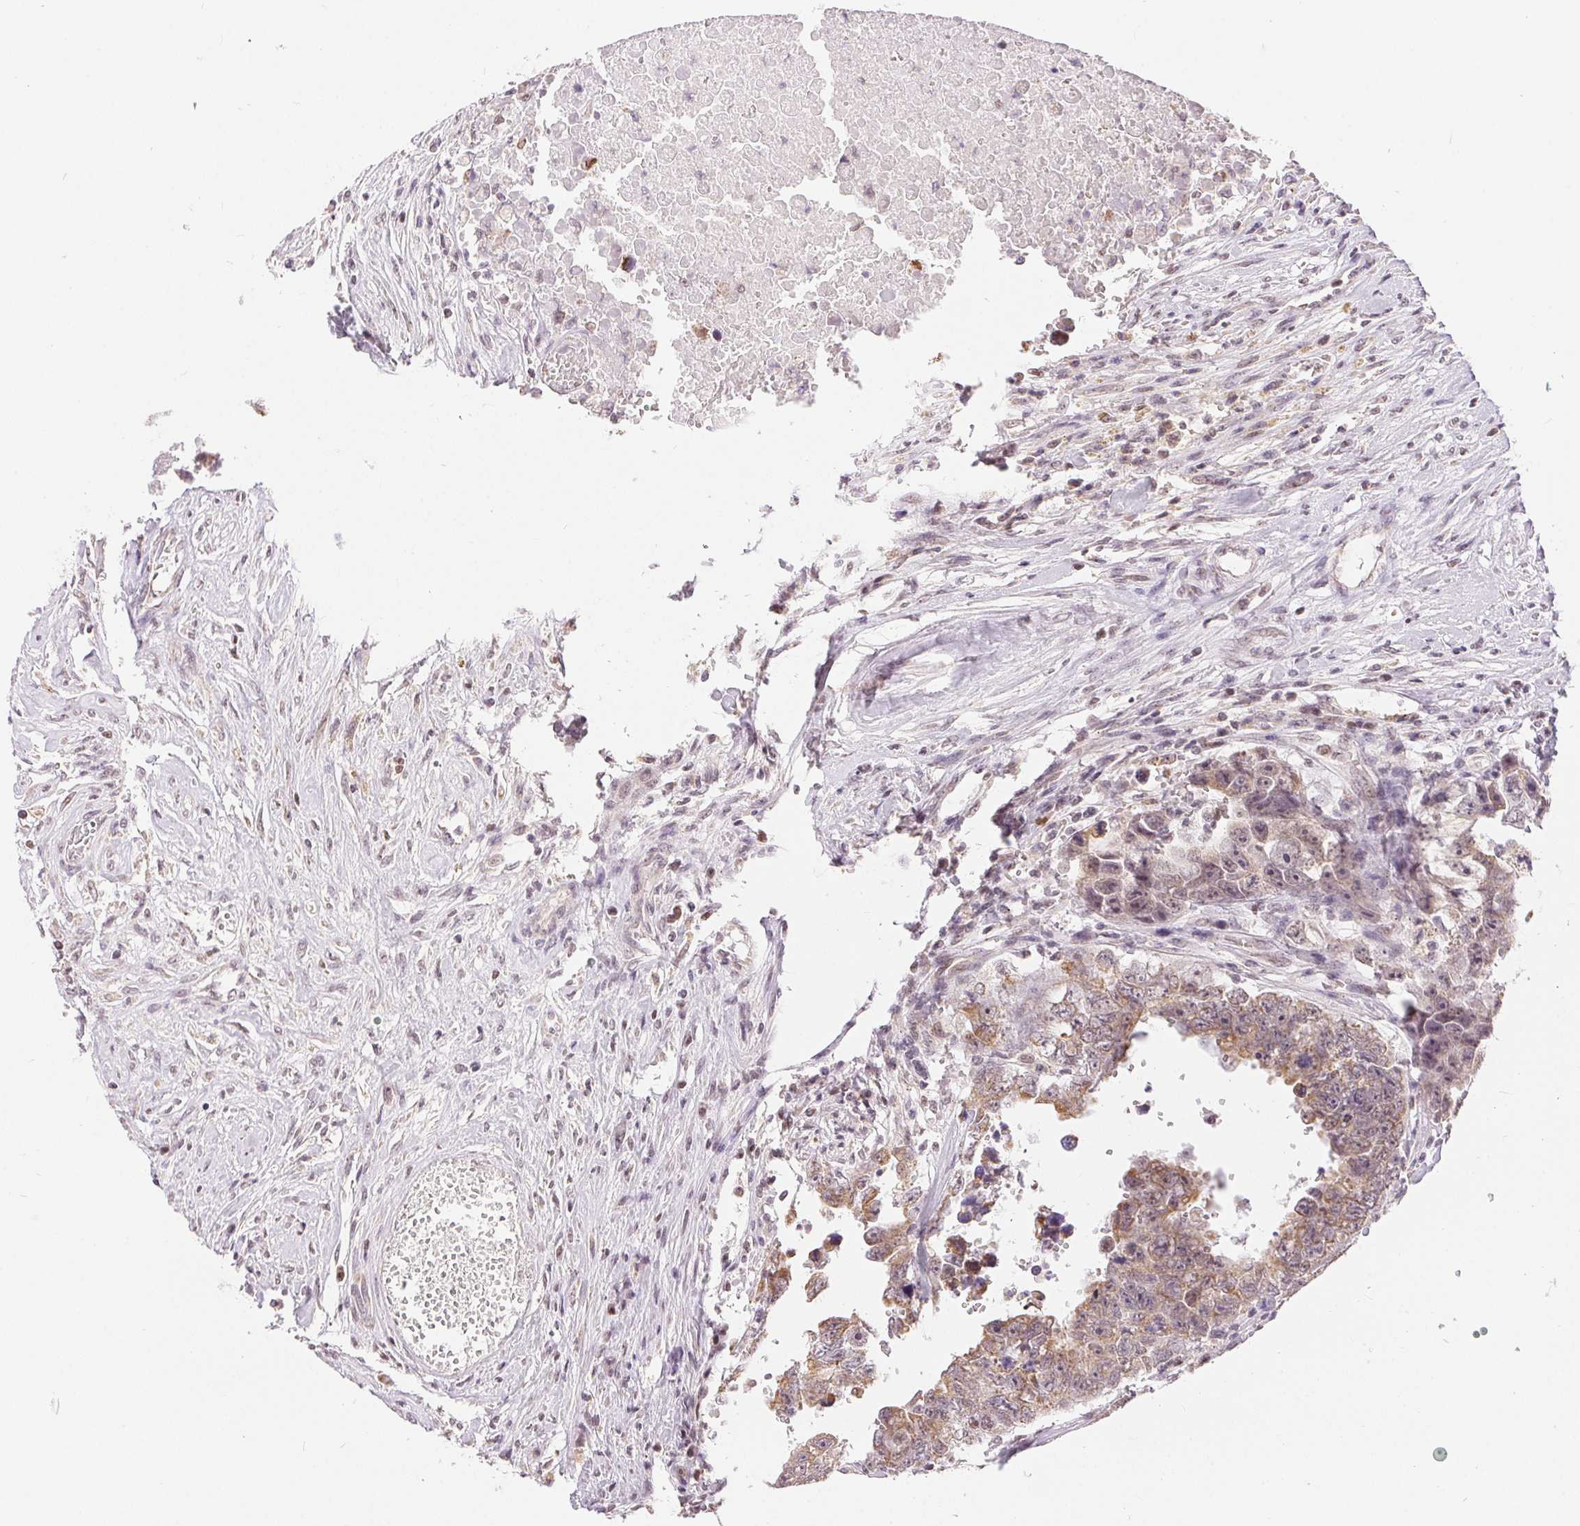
{"staining": {"intensity": "weak", "quantity": ">75%", "location": "cytoplasmic/membranous"}, "tissue": "testis cancer", "cell_type": "Tumor cells", "image_type": "cancer", "snomed": [{"axis": "morphology", "description": "Carcinoma, Embryonal, NOS"}, {"axis": "topography", "description": "Testis"}], "caption": "DAB immunohistochemical staining of embryonal carcinoma (testis) shows weak cytoplasmic/membranous protein staining in about >75% of tumor cells.", "gene": "POU2F2", "patient": {"sex": "male", "age": 22}}